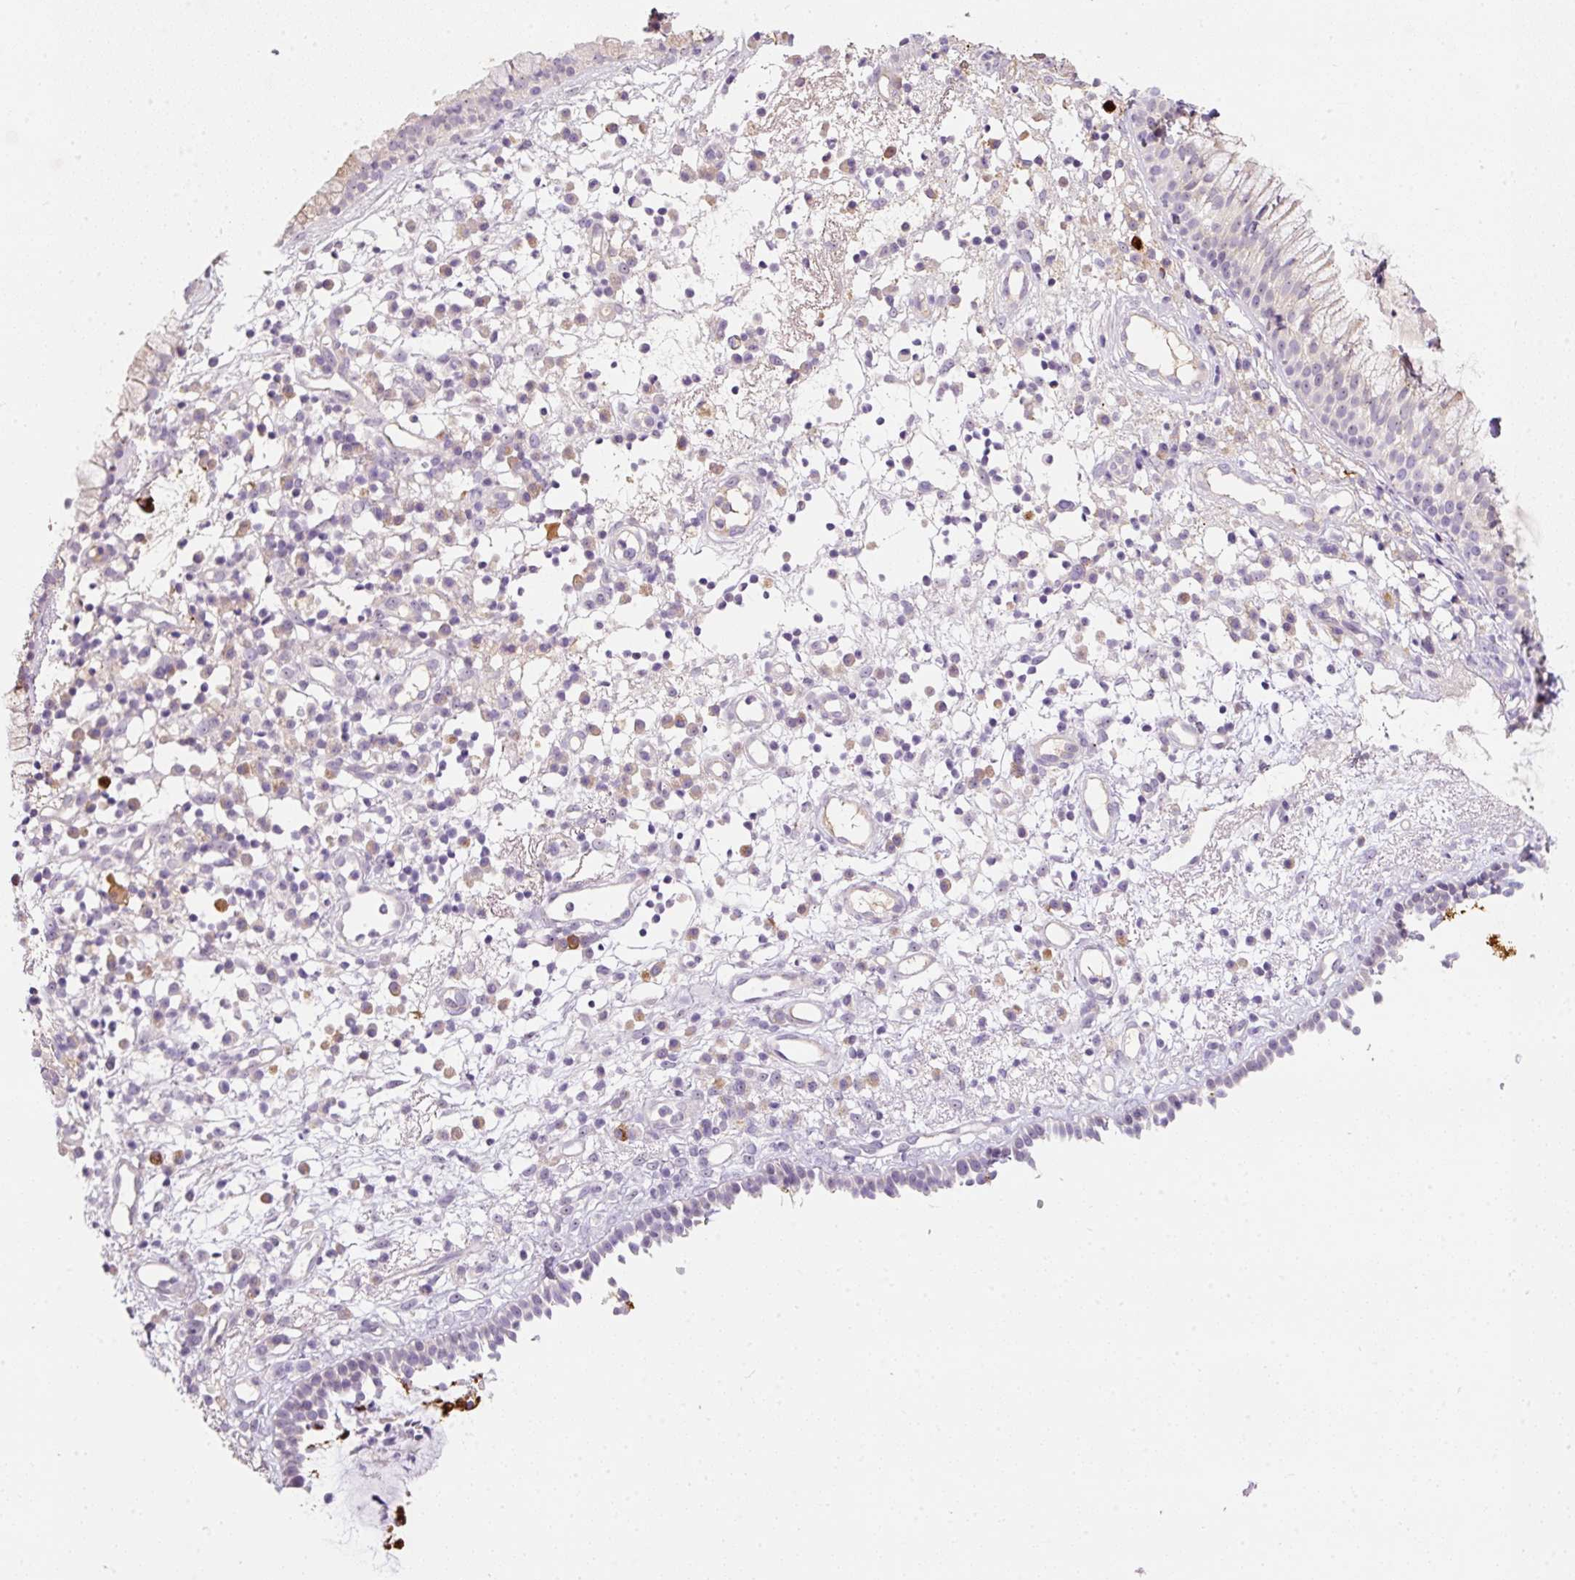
{"staining": {"intensity": "weak", "quantity": "<25%", "location": "nuclear"}, "tissue": "nasopharynx", "cell_type": "Respiratory epithelial cells", "image_type": "normal", "snomed": [{"axis": "morphology", "description": "Normal tissue, NOS"}, {"axis": "topography", "description": "Nasopharynx"}], "caption": "Immunohistochemistry photomicrograph of unremarkable nasopharynx stained for a protein (brown), which demonstrates no expression in respiratory epithelial cells.", "gene": "TMEM37", "patient": {"sex": "male", "age": 21}}